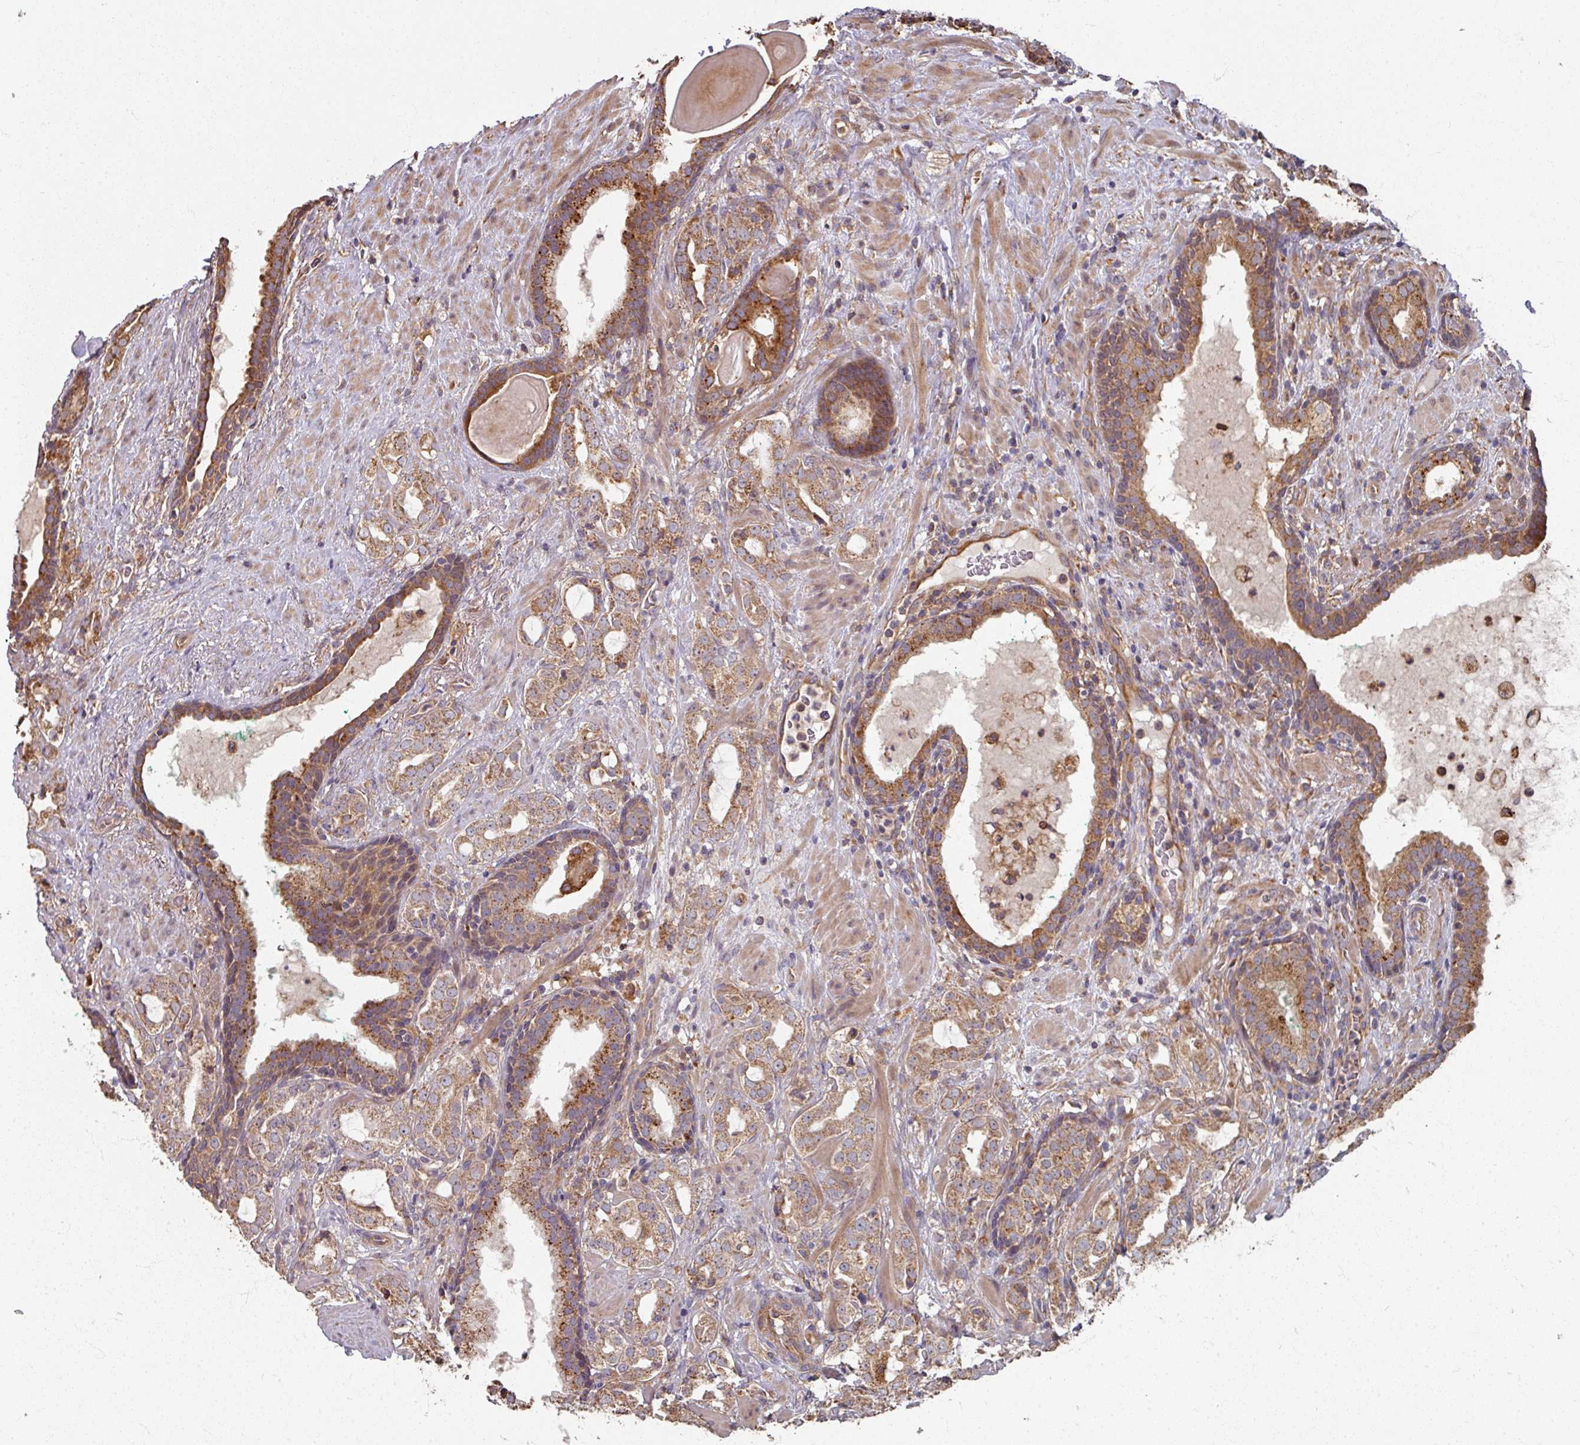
{"staining": {"intensity": "moderate", "quantity": ">75%", "location": "cytoplasmic/membranous"}, "tissue": "prostate cancer", "cell_type": "Tumor cells", "image_type": "cancer", "snomed": [{"axis": "morphology", "description": "Adenocarcinoma, High grade"}, {"axis": "topography", "description": "Prostate"}], "caption": "Prostate adenocarcinoma (high-grade) tissue exhibits moderate cytoplasmic/membranous expression in approximately >75% of tumor cells, visualized by immunohistochemistry.", "gene": "CCDC68", "patient": {"sex": "male", "age": 64}}